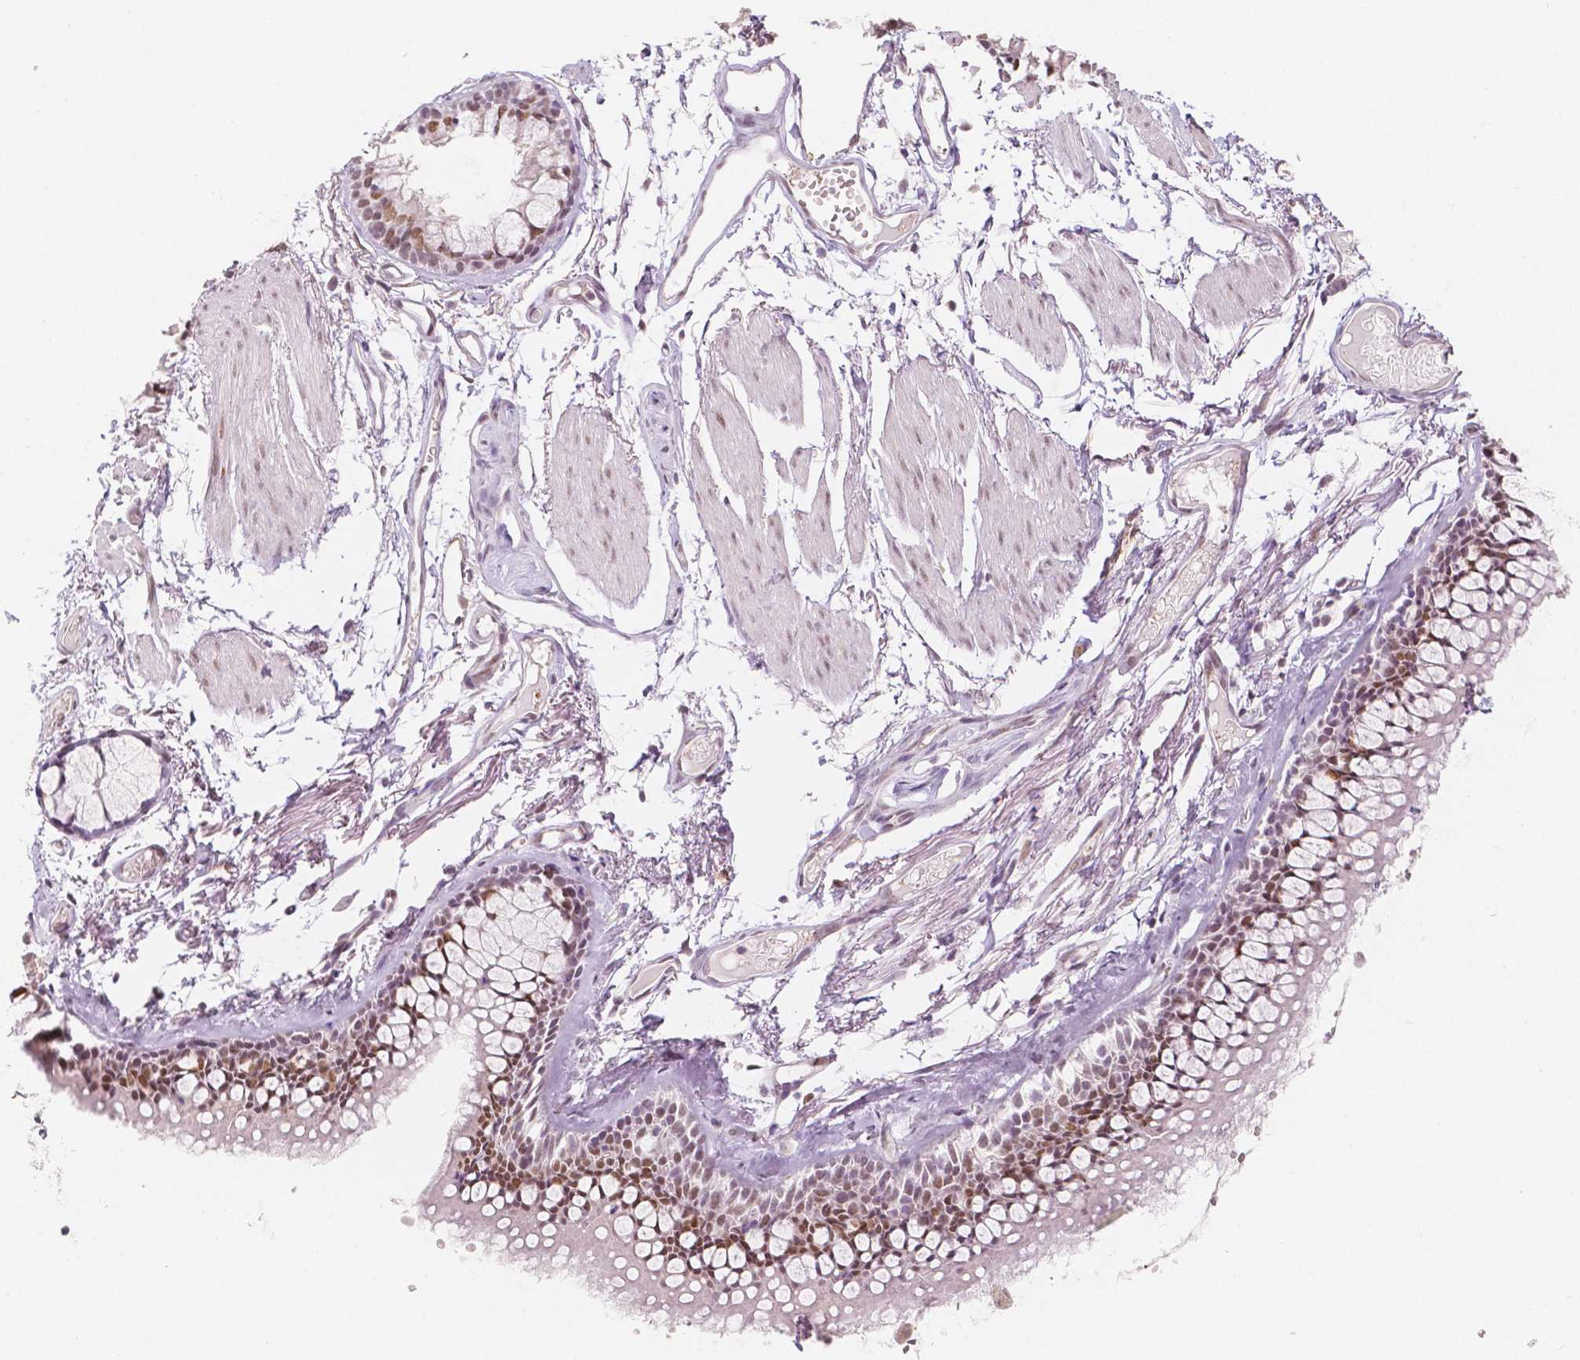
{"staining": {"intensity": "moderate", "quantity": "<25%", "location": "nuclear"}, "tissue": "soft tissue", "cell_type": "Chondrocytes", "image_type": "normal", "snomed": [{"axis": "morphology", "description": "Normal tissue, NOS"}, {"axis": "topography", "description": "Cartilage tissue"}, {"axis": "topography", "description": "Bronchus"}], "caption": "Soft tissue stained with immunohistochemistry (IHC) exhibits moderate nuclear staining in about <25% of chondrocytes. (DAB IHC with brightfield microscopy, high magnification).", "gene": "KDM5B", "patient": {"sex": "female", "age": 79}}